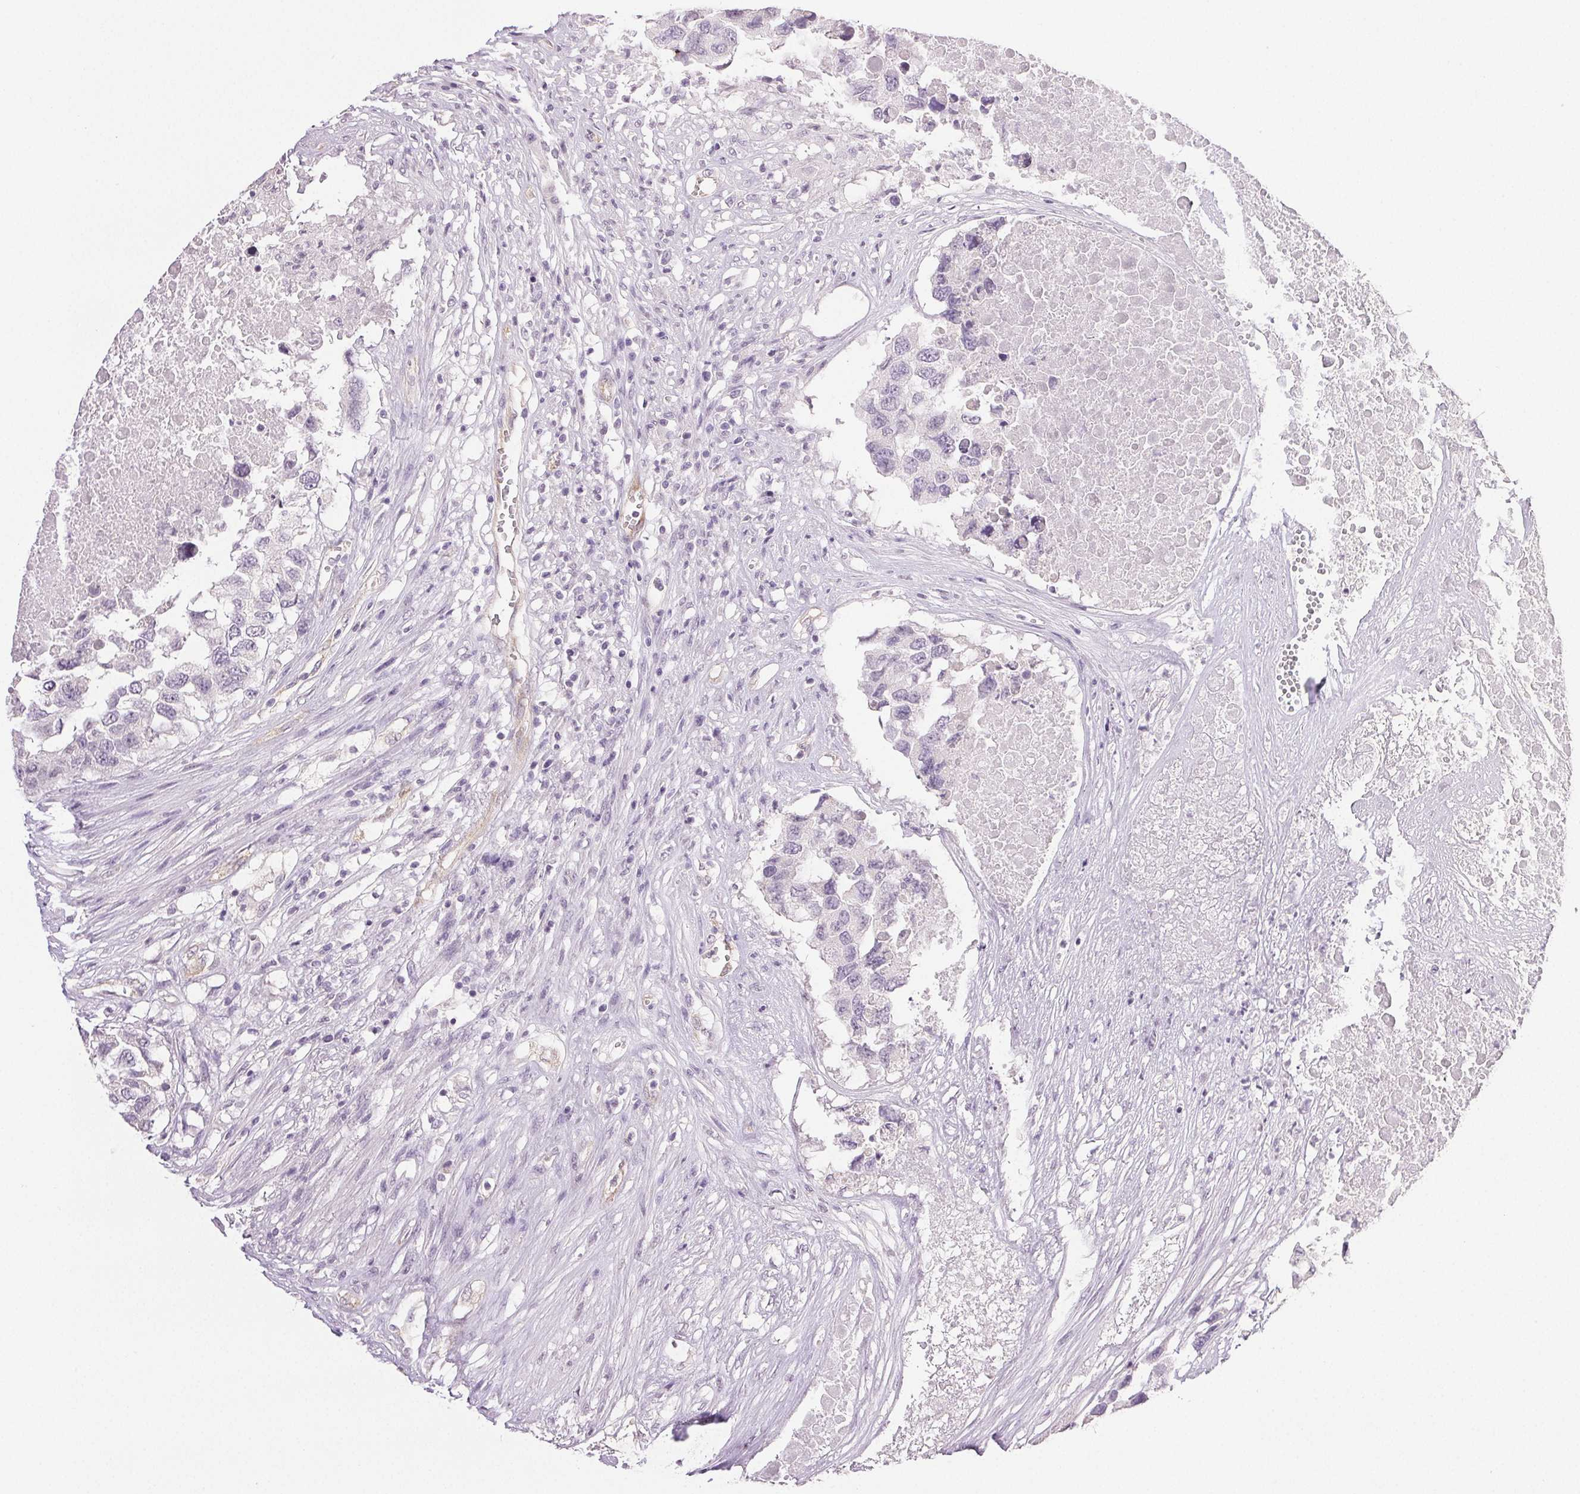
{"staining": {"intensity": "negative", "quantity": "none", "location": "none"}, "tissue": "testis cancer", "cell_type": "Tumor cells", "image_type": "cancer", "snomed": [{"axis": "morphology", "description": "Carcinoma, Embryonal, NOS"}, {"axis": "topography", "description": "Testis"}], "caption": "High power microscopy micrograph of an immunohistochemistry (IHC) image of testis cancer, revealing no significant expression in tumor cells.", "gene": "PLCB1", "patient": {"sex": "male", "age": 83}}